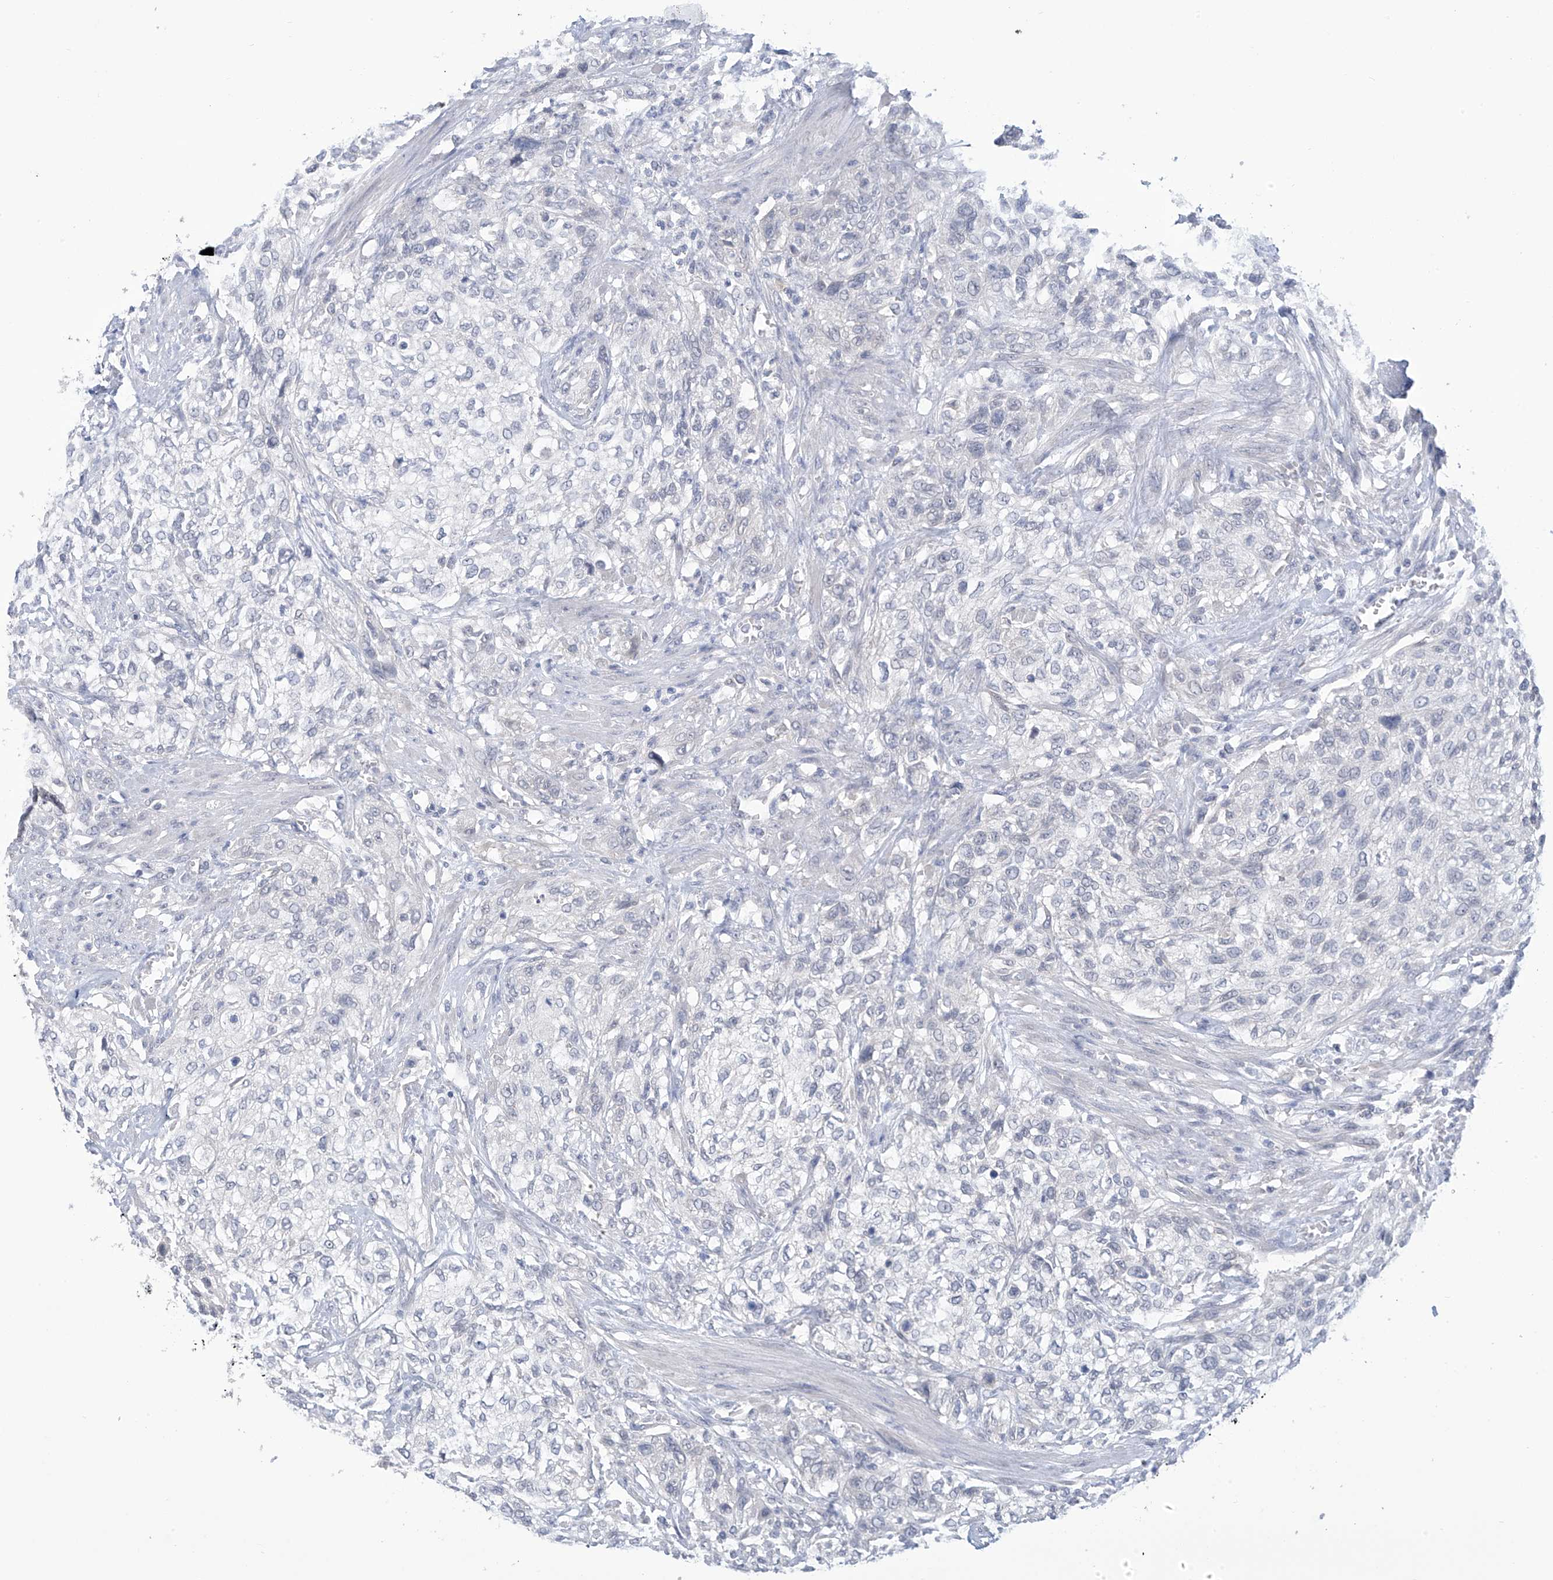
{"staining": {"intensity": "negative", "quantity": "none", "location": "none"}, "tissue": "urothelial cancer", "cell_type": "Tumor cells", "image_type": "cancer", "snomed": [{"axis": "morphology", "description": "Urothelial carcinoma, High grade"}, {"axis": "topography", "description": "Urinary bladder"}], "caption": "This is an immunohistochemistry photomicrograph of high-grade urothelial carcinoma. There is no expression in tumor cells.", "gene": "IBA57", "patient": {"sex": "male", "age": 35}}